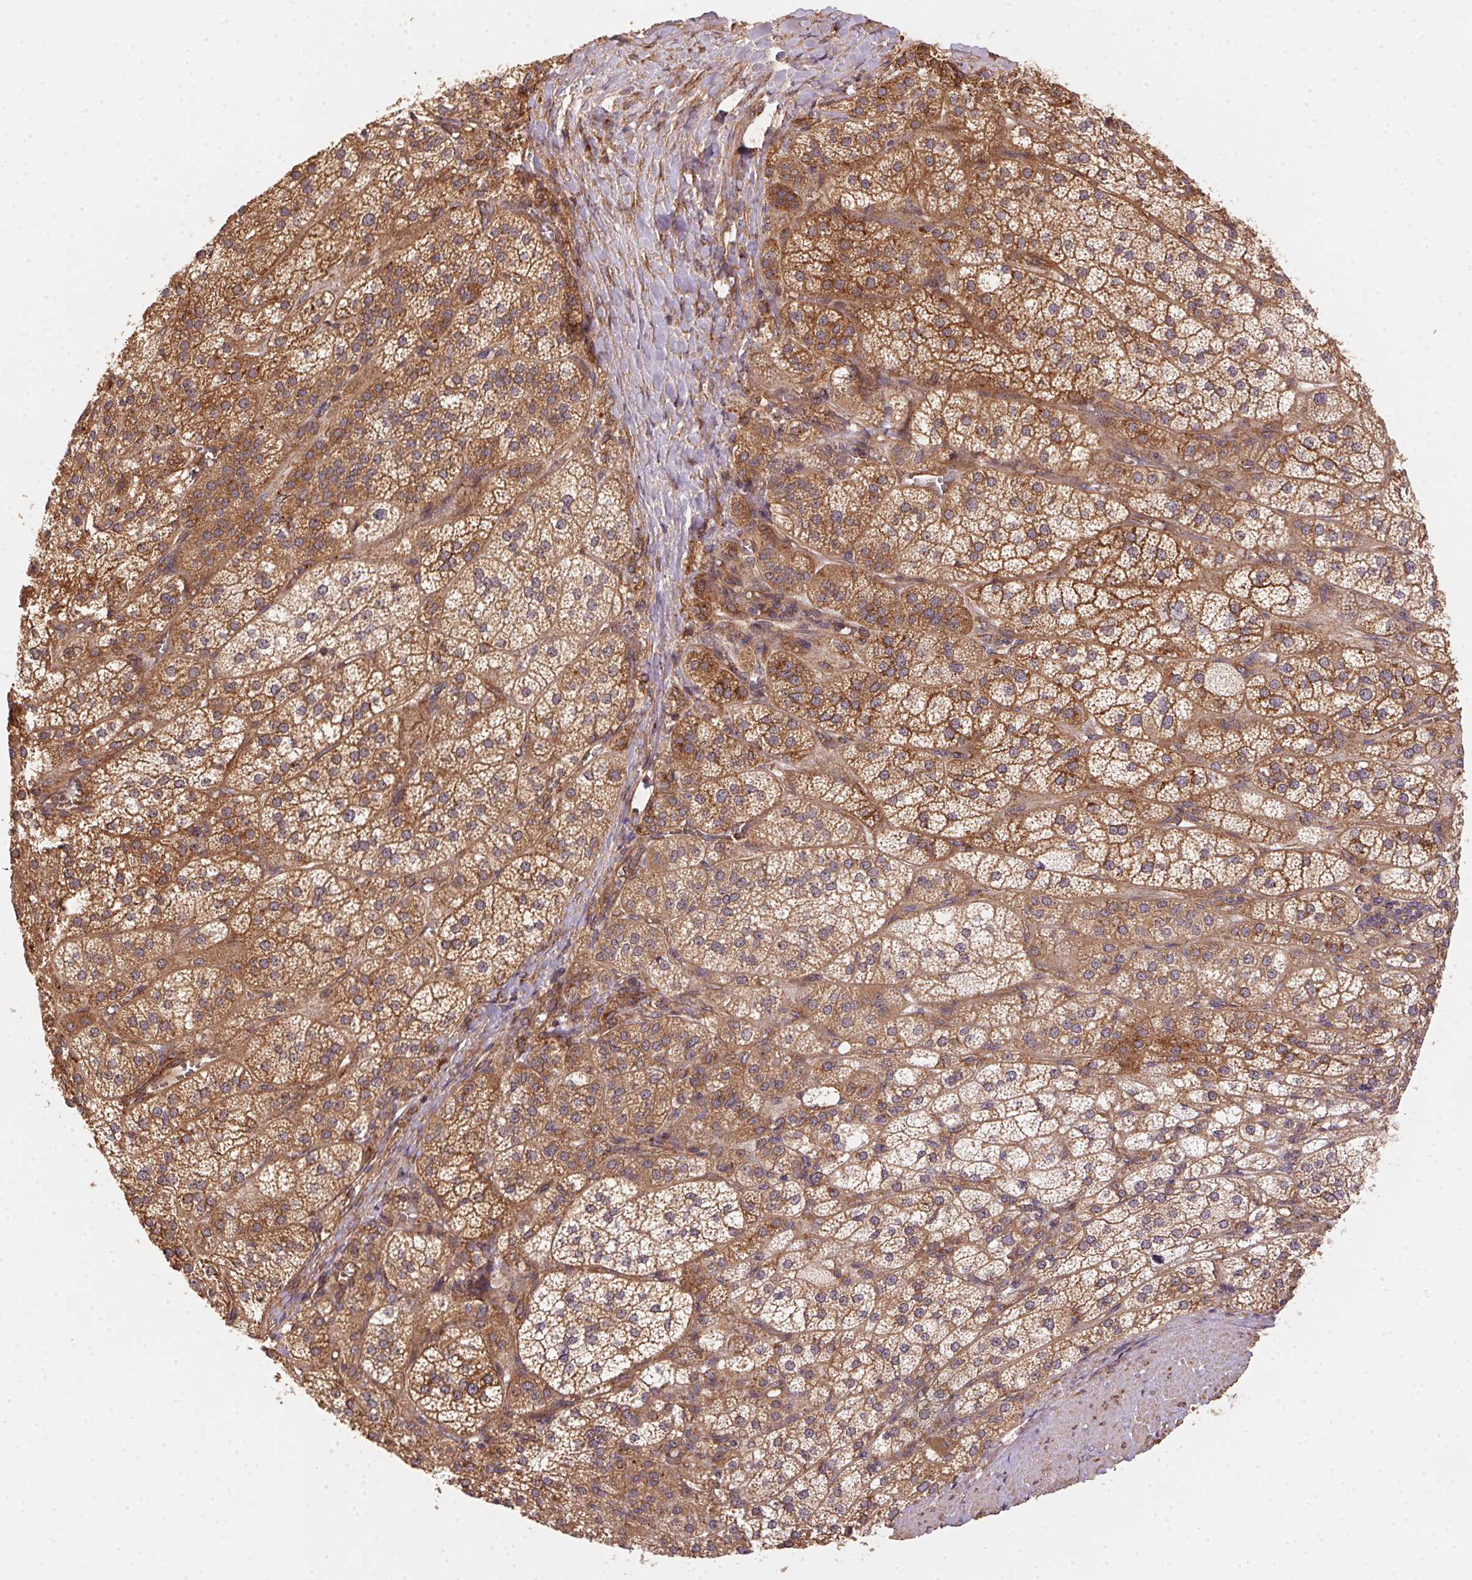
{"staining": {"intensity": "strong", "quantity": ">75%", "location": "cytoplasmic/membranous"}, "tissue": "adrenal gland", "cell_type": "Glandular cells", "image_type": "normal", "snomed": [{"axis": "morphology", "description": "Normal tissue, NOS"}, {"axis": "topography", "description": "Adrenal gland"}], "caption": "The micrograph shows a brown stain indicating the presence of a protein in the cytoplasmic/membranous of glandular cells in adrenal gland. Using DAB (brown) and hematoxylin (blue) stains, captured at high magnification using brightfield microscopy.", "gene": "USE1", "patient": {"sex": "female", "age": 60}}